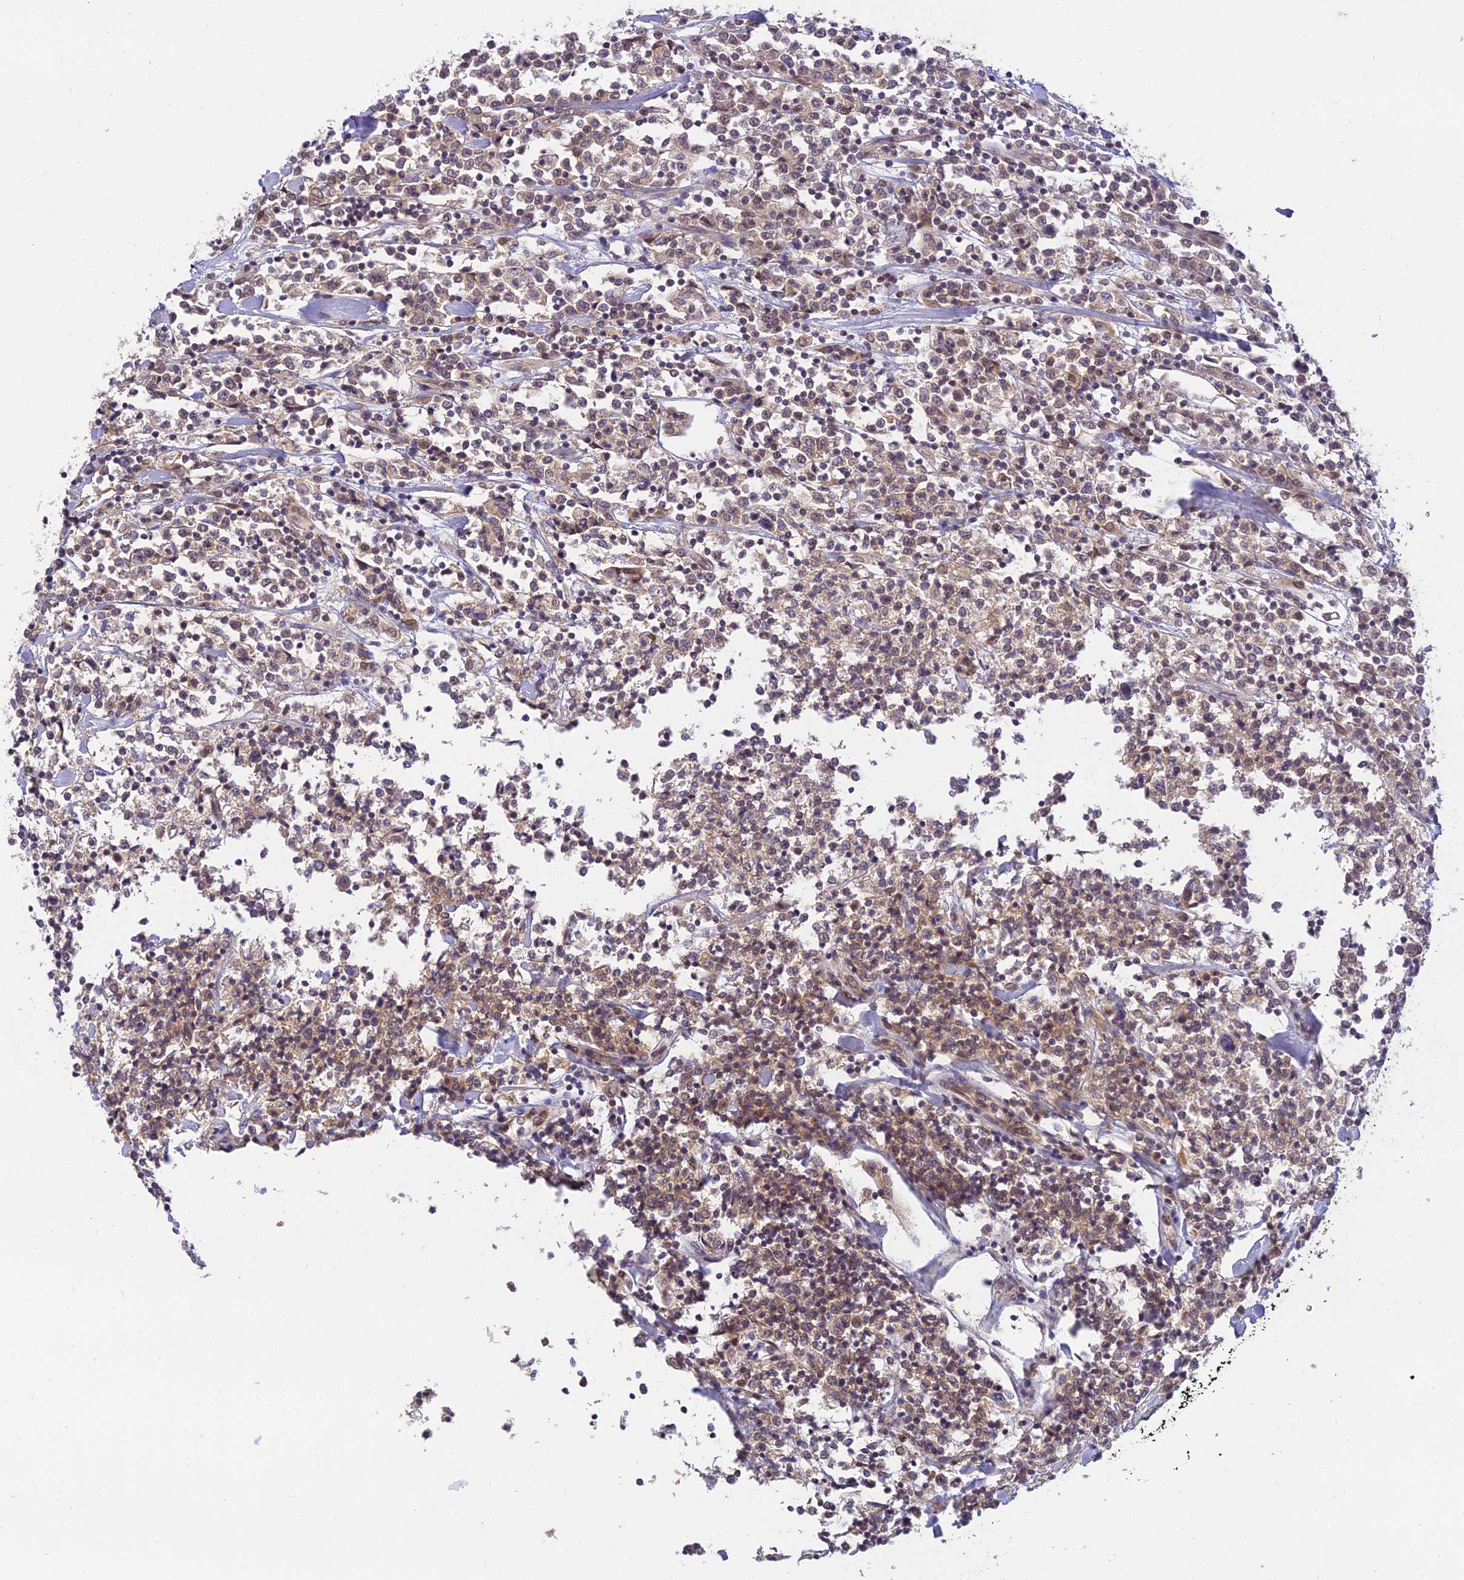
{"staining": {"intensity": "weak", "quantity": "25%-75%", "location": "cytoplasmic/membranous"}, "tissue": "lymphoma", "cell_type": "Tumor cells", "image_type": "cancer", "snomed": [{"axis": "morphology", "description": "Malignant lymphoma, non-Hodgkin's type, Low grade"}, {"axis": "topography", "description": "Small intestine"}], "caption": "Human lymphoma stained with a brown dye demonstrates weak cytoplasmic/membranous positive positivity in approximately 25%-75% of tumor cells.", "gene": "SKIC8", "patient": {"sex": "female", "age": 59}}